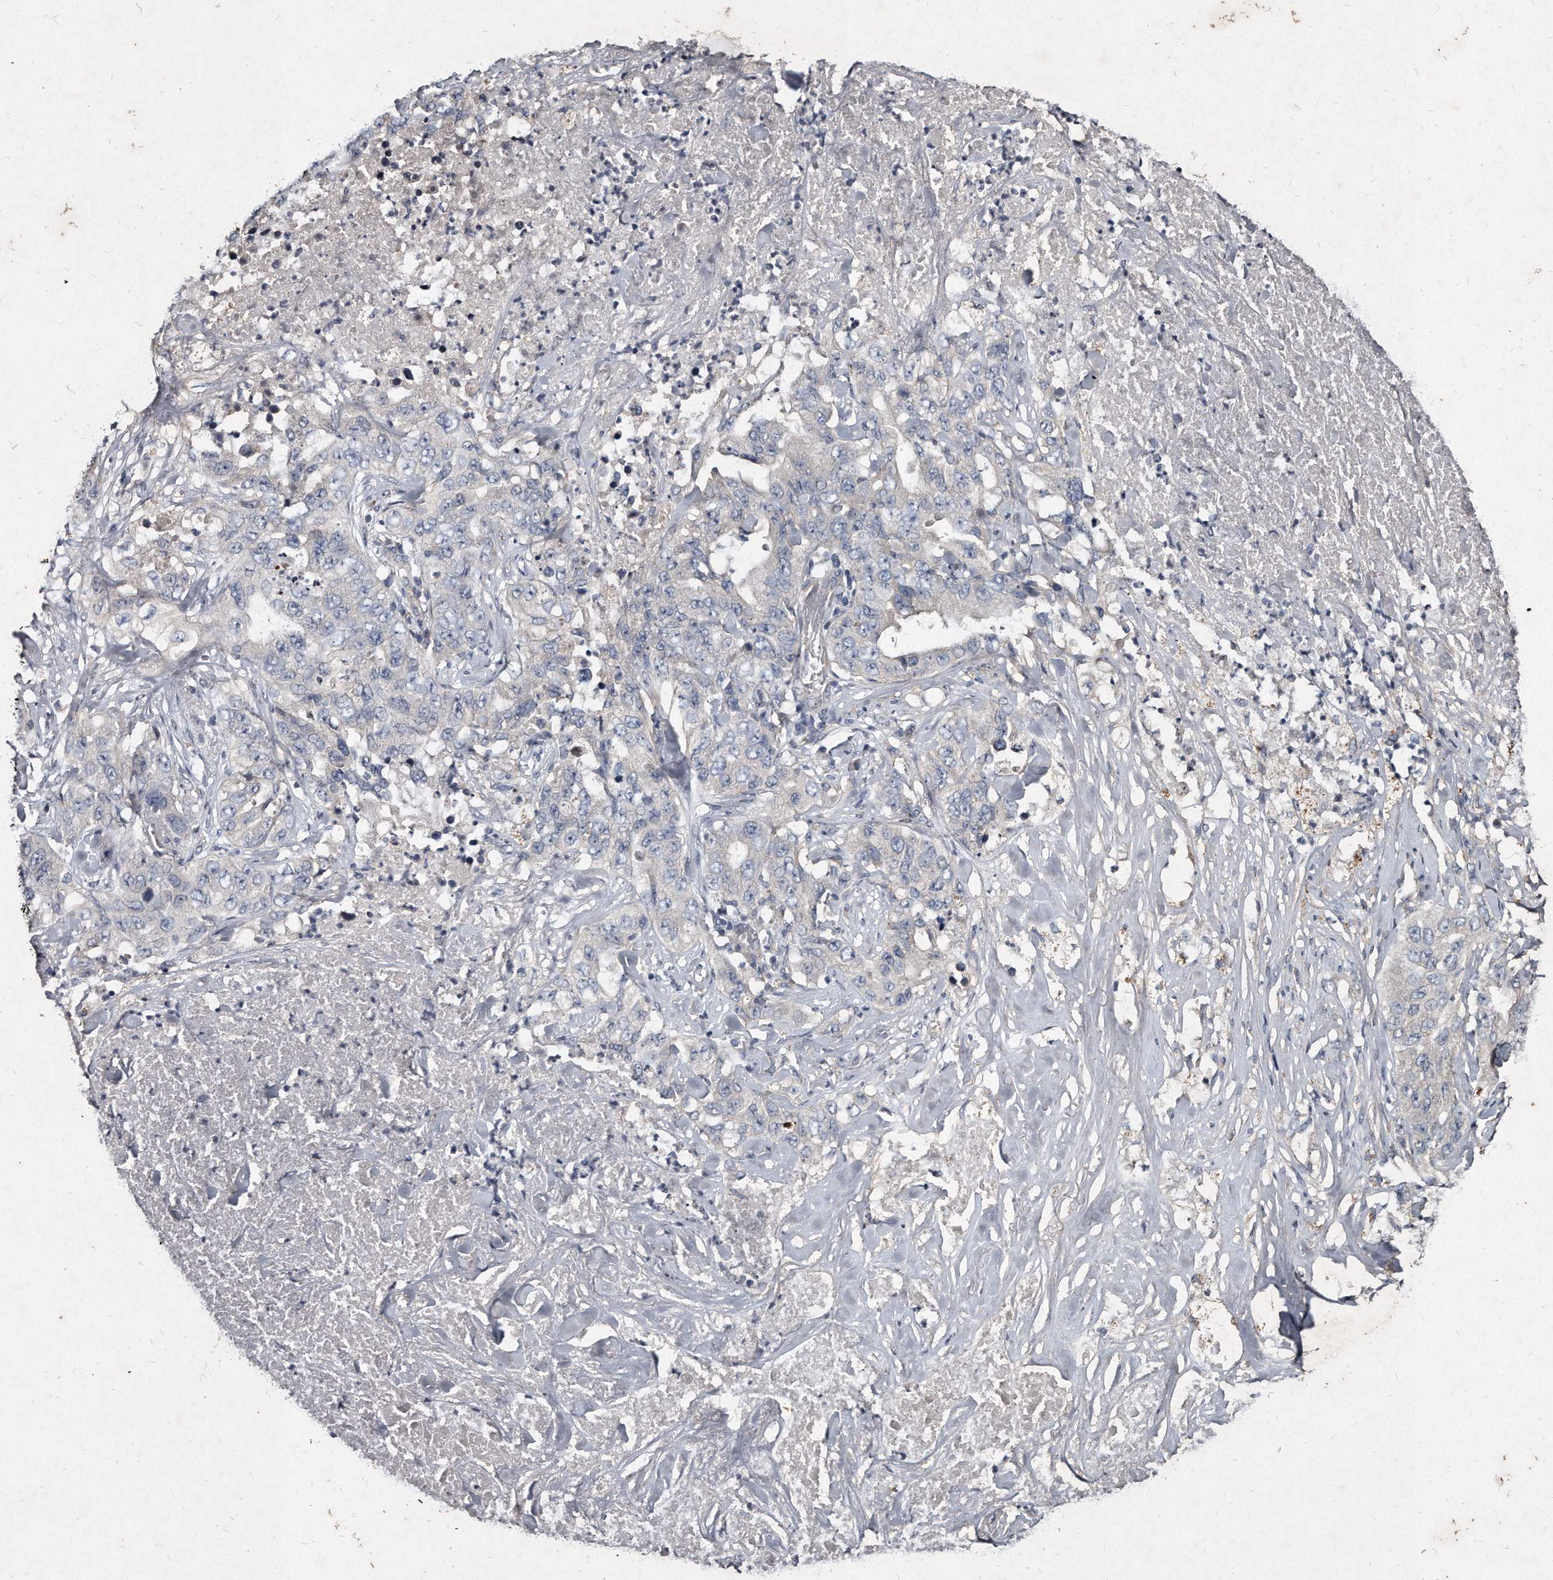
{"staining": {"intensity": "negative", "quantity": "none", "location": "none"}, "tissue": "lung cancer", "cell_type": "Tumor cells", "image_type": "cancer", "snomed": [{"axis": "morphology", "description": "Adenocarcinoma, NOS"}, {"axis": "topography", "description": "Lung"}], "caption": "The image displays no significant staining in tumor cells of lung cancer.", "gene": "KLHDC3", "patient": {"sex": "female", "age": 51}}